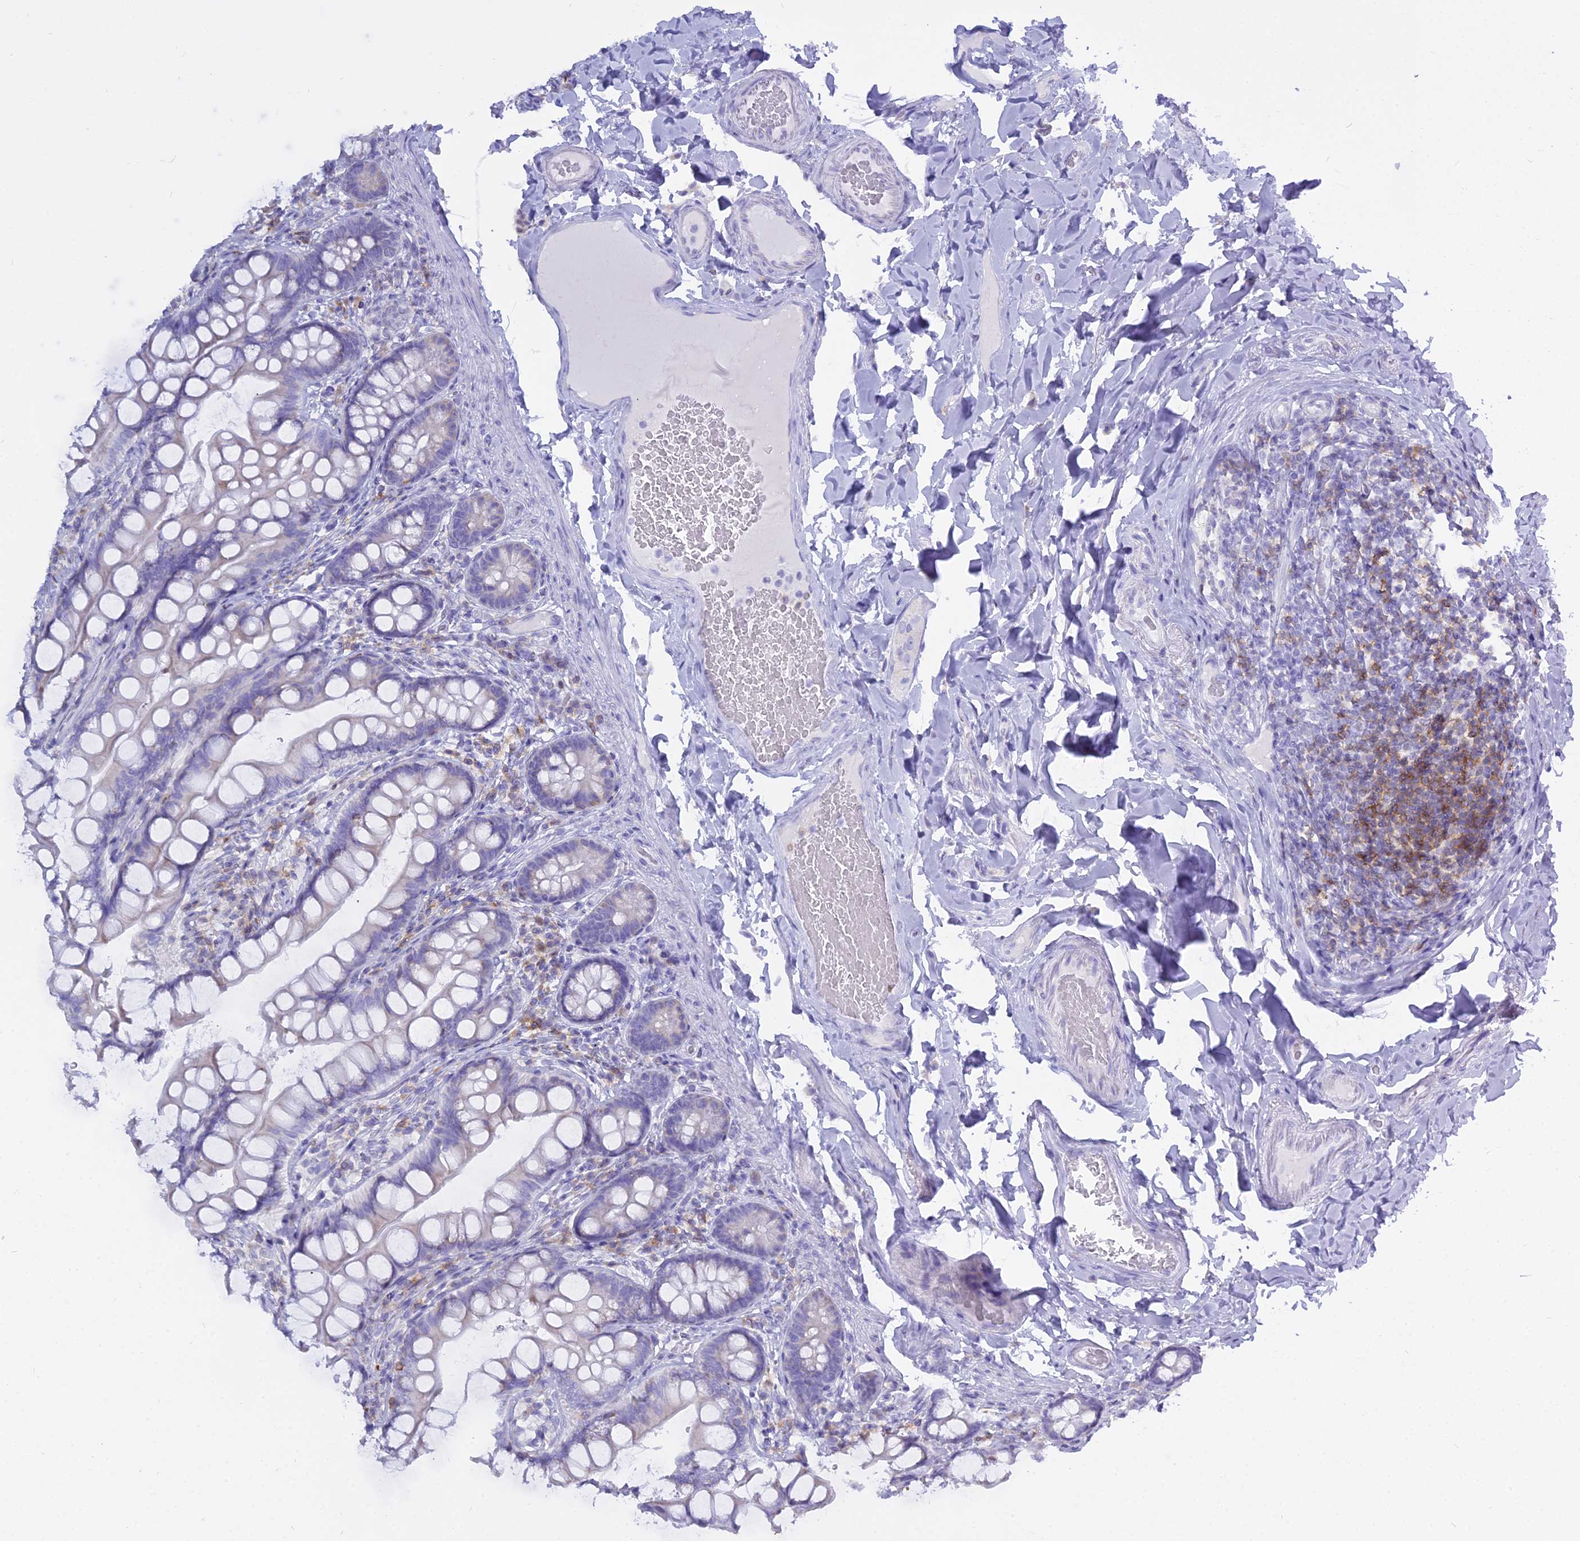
{"staining": {"intensity": "negative", "quantity": "none", "location": "none"}, "tissue": "small intestine", "cell_type": "Glandular cells", "image_type": "normal", "snomed": [{"axis": "morphology", "description": "Normal tissue, NOS"}, {"axis": "topography", "description": "Small intestine"}], "caption": "High power microscopy image of an immunohistochemistry (IHC) micrograph of unremarkable small intestine, revealing no significant expression in glandular cells.", "gene": "CD5", "patient": {"sex": "male", "age": 70}}